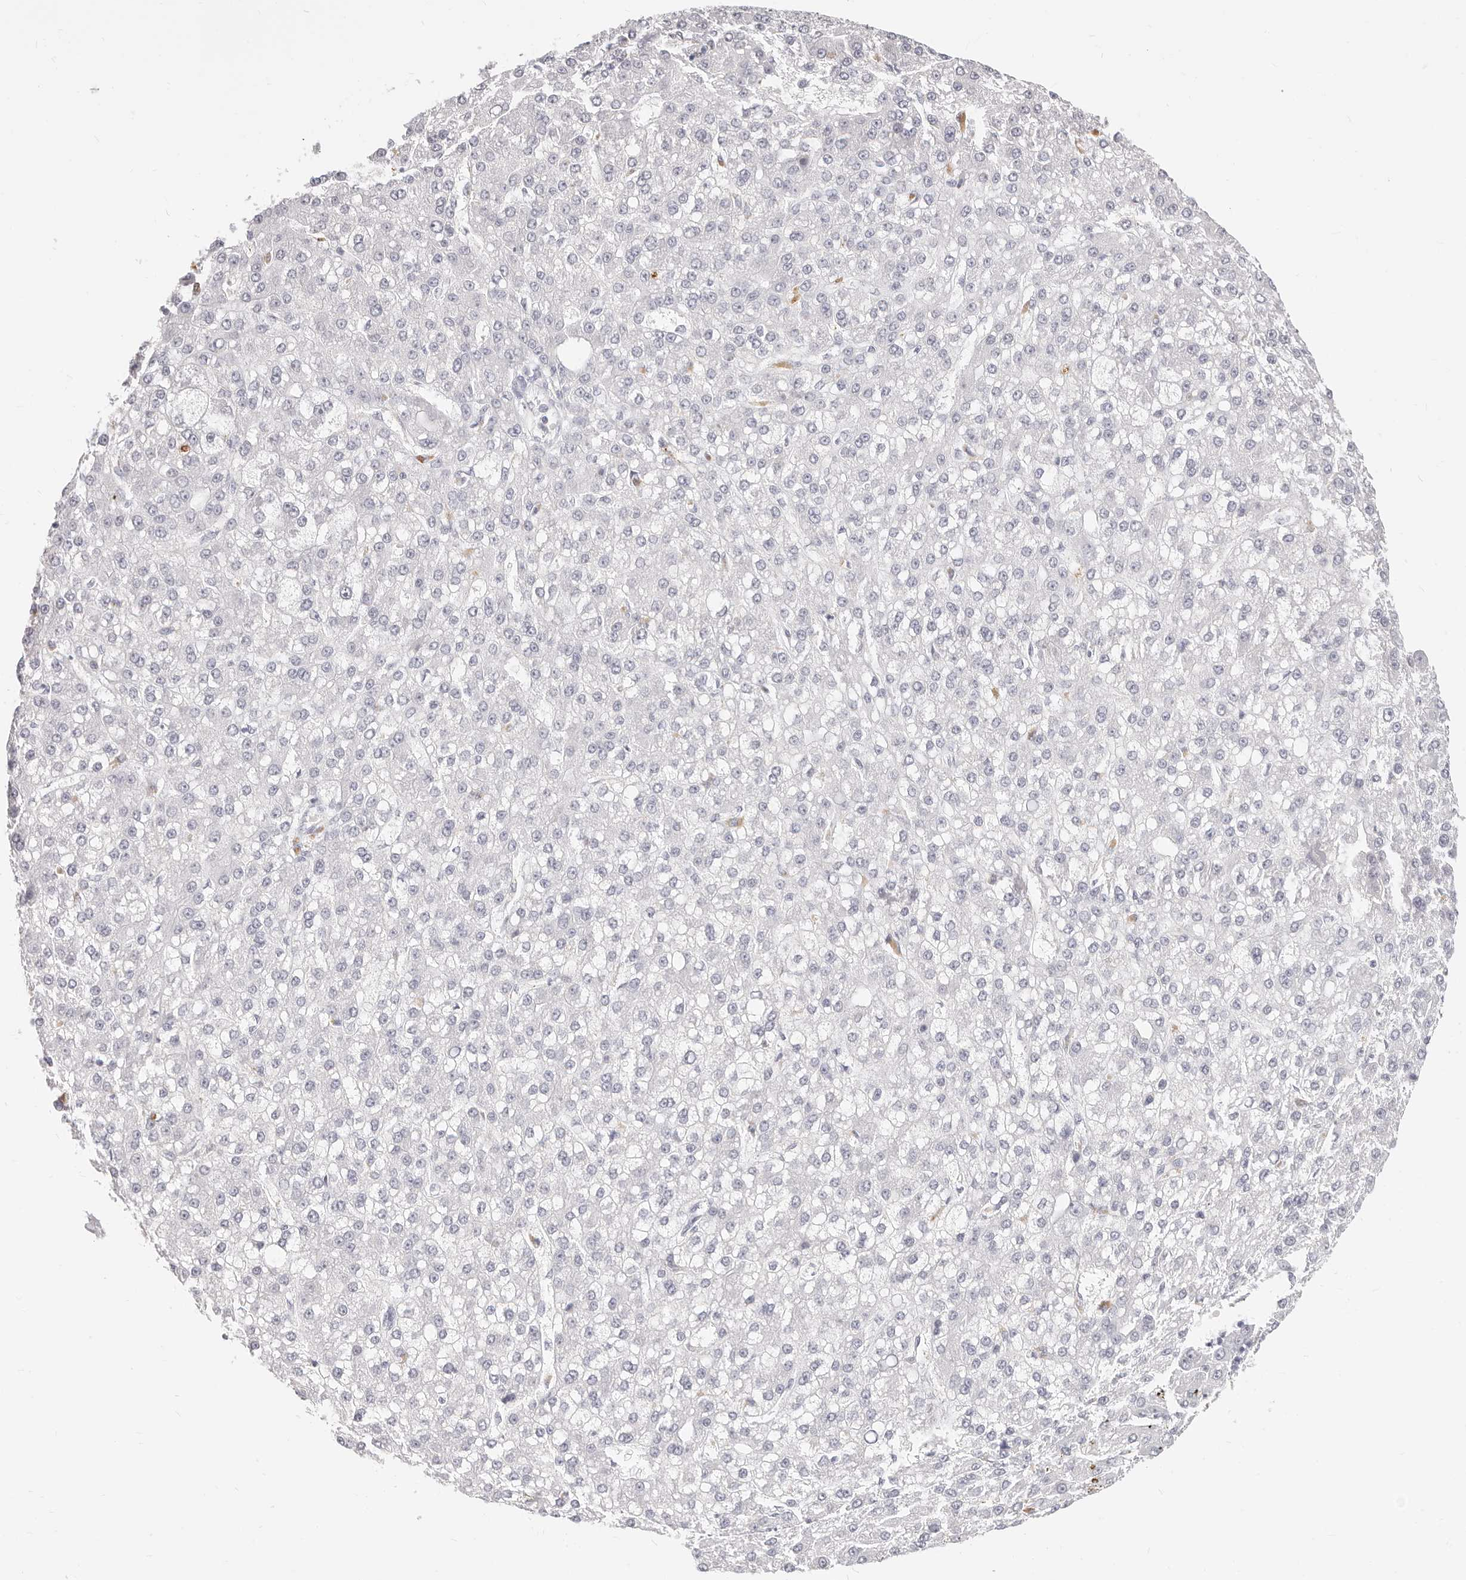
{"staining": {"intensity": "negative", "quantity": "none", "location": "none"}, "tissue": "liver cancer", "cell_type": "Tumor cells", "image_type": "cancer", "snomed": [{"axis": "morphology", "description": "Carcinoma, Hepatocellular, NOS"}, {"axis": "topography", "description": "Liver"}], "caption": "Tumor cells are negative for brown protein staining in hepatocellular carcinoma (liver).", "gene": "CAMP", "patient": {"sex": "male", "age": 67}}